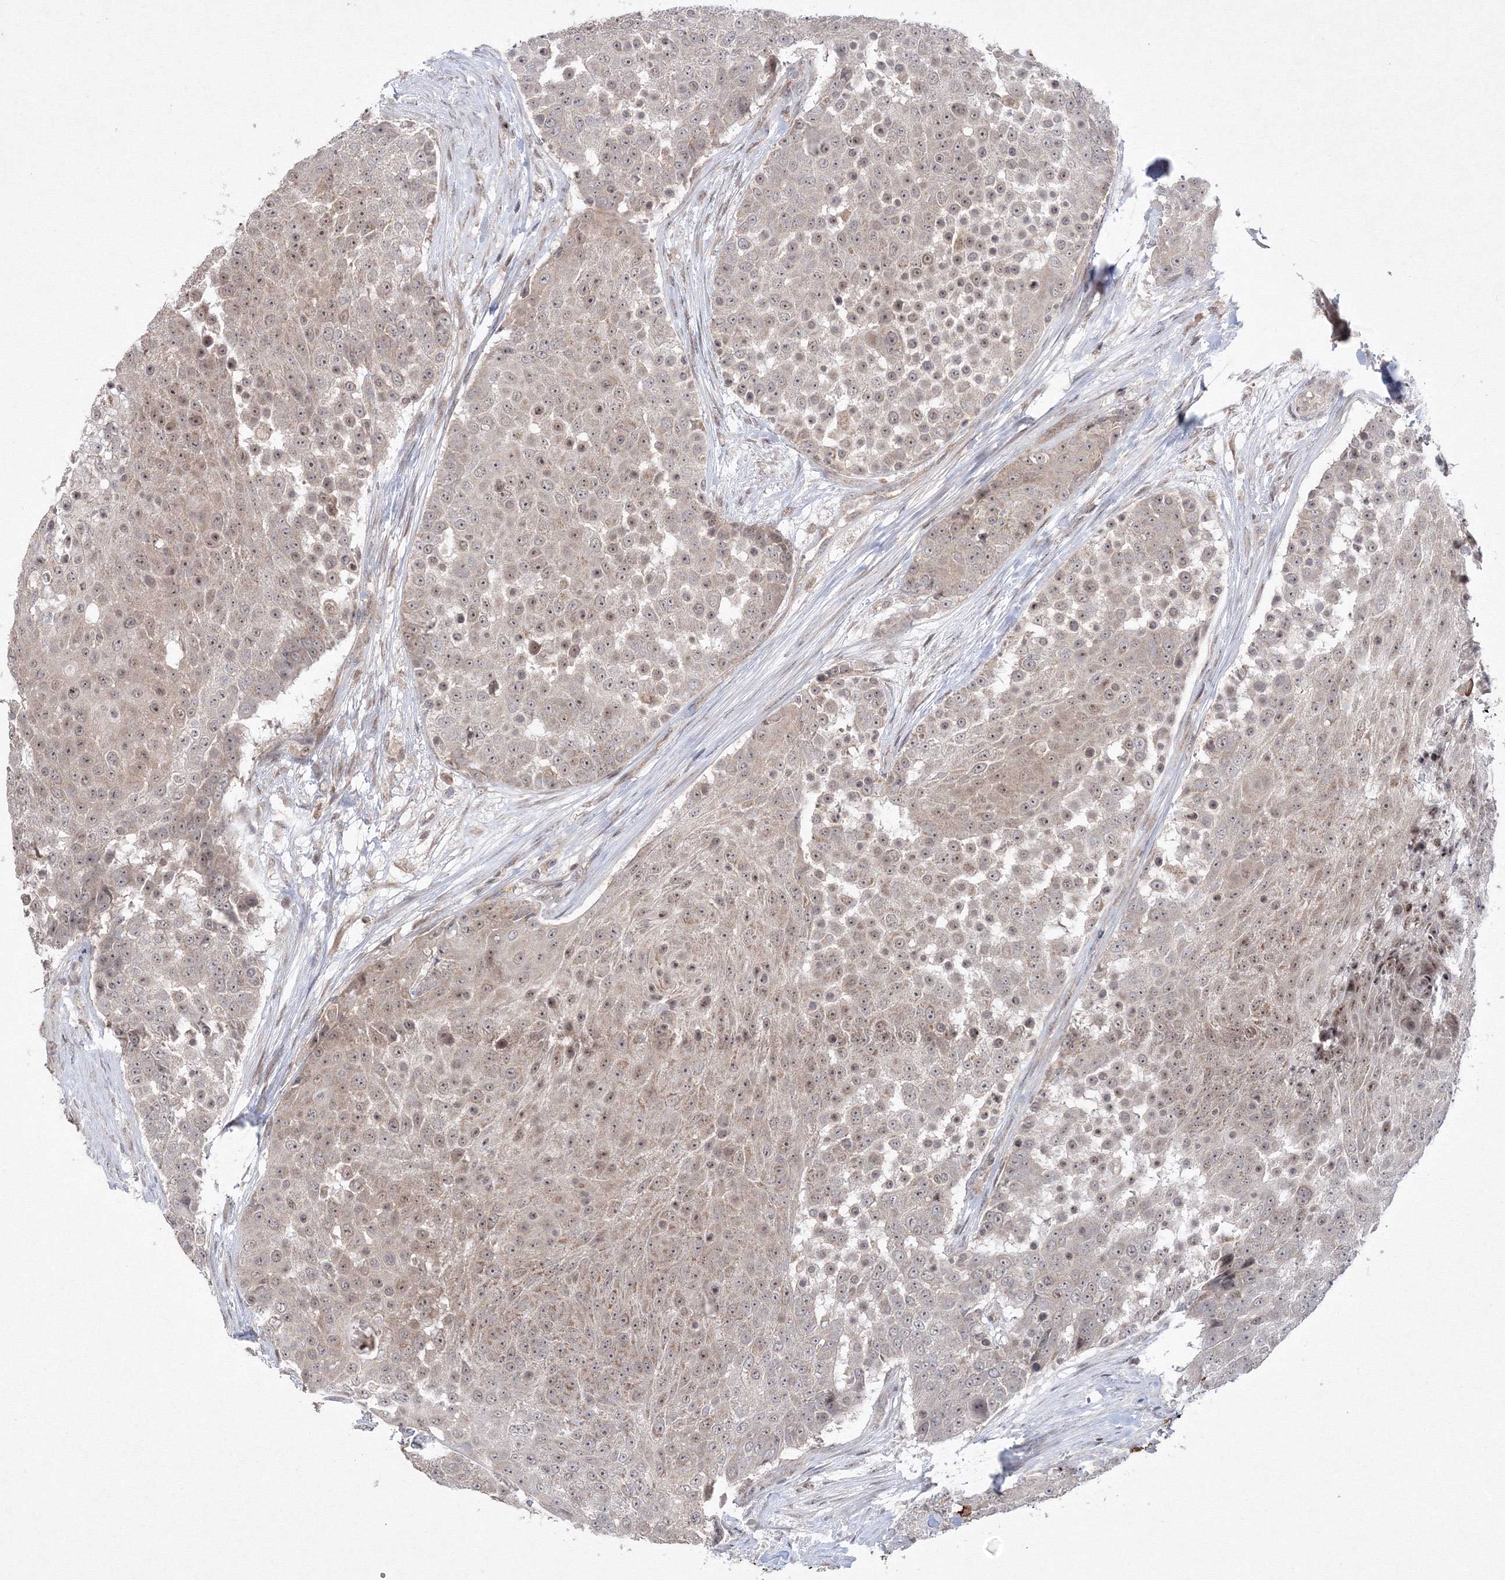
{"staining": {"intensity": "weak", "quantity": ">75%", "location": "cytoplasmic/membranous,nuclear"}, "tissue": "urothelial cancer", "cell_type": "Tumor cells", "image_type": "cancer", "snomed": [{"axis": "morphology", "description": "Urothelial carcinoma, High grade"}, {"axis": "topography", "description": "Urinary bladder"}], "caption": "Tumor cells show low levels of weak cytoplasmic/membranous and nuclear staining in approximately >75% of cells in urothelial carcinoma (high-grade).", "gene": "MKRN2", "patient": {"sex": "female", "age": 63}}